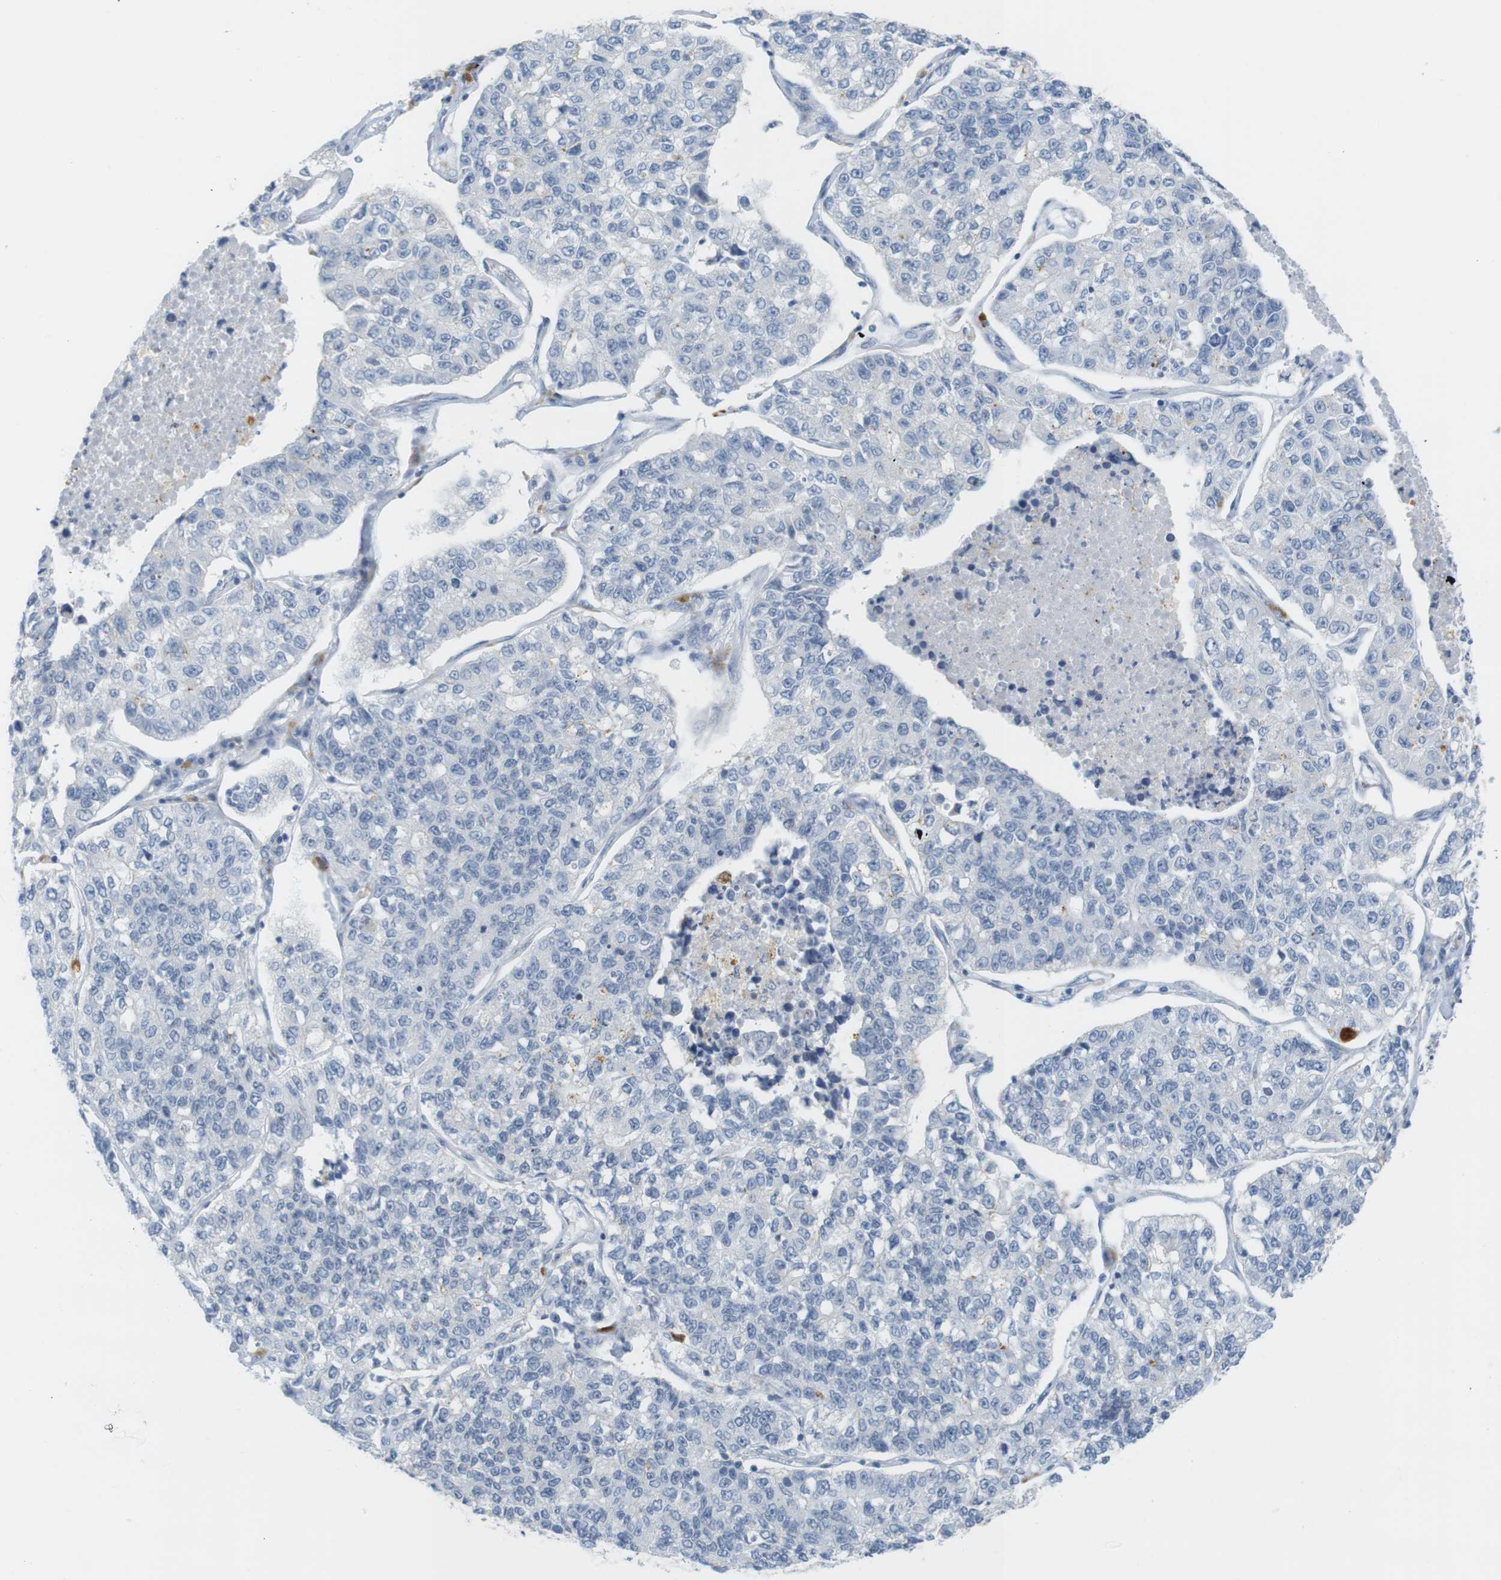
{"staining": {"intensity": "negative", "quantity": "none", "location": "none"}, "tissue": "lung cancer", "cell_type": "Tumor cells", "image_type": "cancer", "snomed": [{"axis": "morphology", "description": "Adenocarcinoma, NOS"}, {"axis": "topography", "description": "Lung"}], "caption": "This image is of lung cancer (adenocarcinoma) stained with immunohistochemistry (IHC) to label a protein in brown with the nuclei are counter-stained blue. There is no staining in tumor cells. The staining is performed using DAB (3,3'-diaminobenzidine) brown chromogen with nuclei counter-stained in using hematoxylin.", "gene": "YIPF1", "patient": {"sex": "male", "age": 49}}